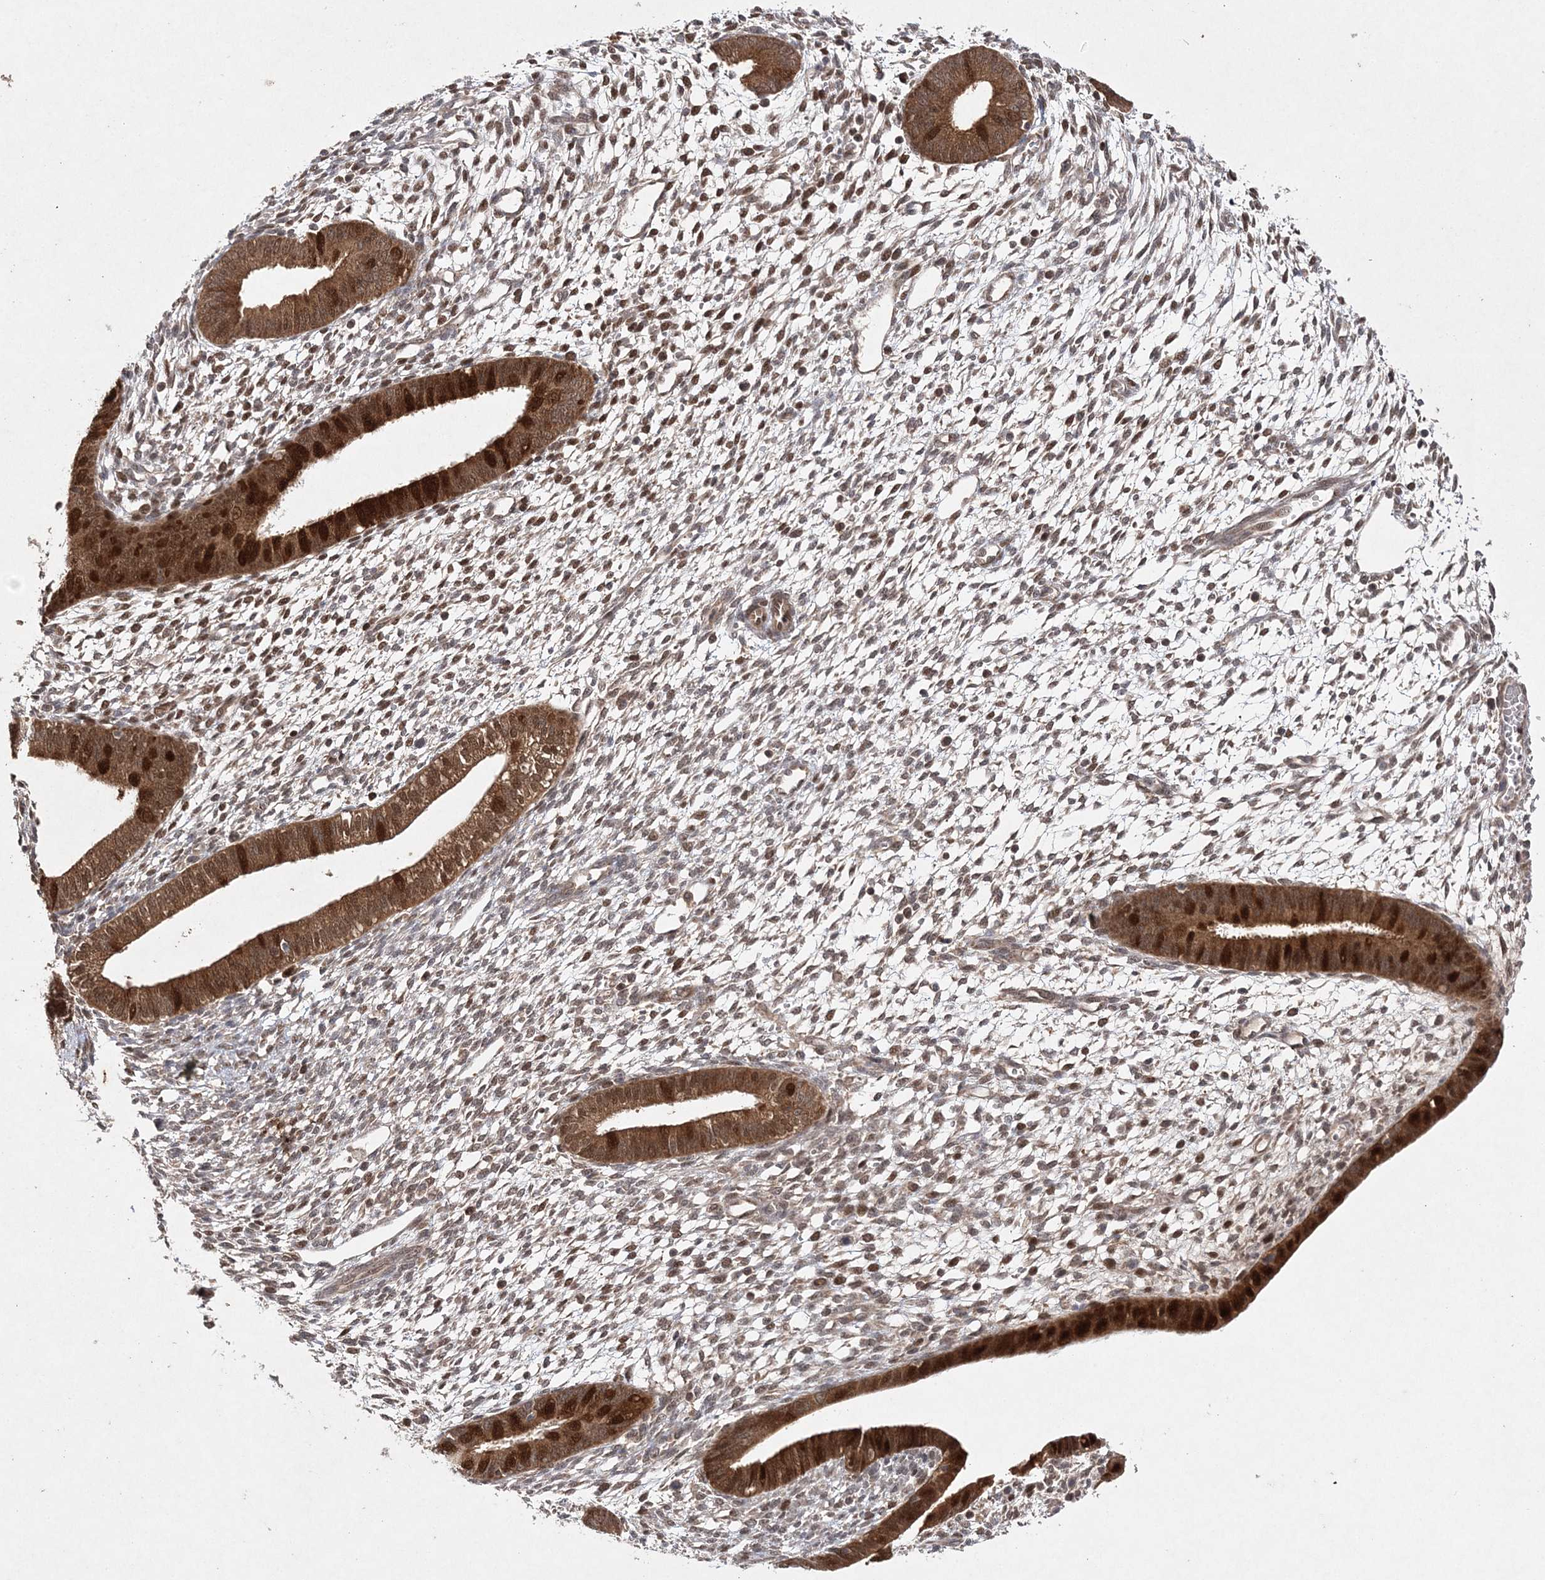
{"staining": {"intensity": "moderate", "quantity": ">75%", "location": "nuclear"}, "tissue": "endometrium", "cell_type": "Cells in endometrial stroma", "image_type": "normal", "snomed": [{"axis": "morphology", "description": "Normal tissue, NOS"}, {"axis": "topography", "description": "Endometrium"}], "caption": "Protein expression by immunohistochemistry (IHC) displays moderate nuclear expression in approximately >75% of cells in endometrial stroma in unremarkable endometrium. The staining is performed using DAB (3,3'-diaminobenzidine) brown chromogen to label protein expression. The nuclei are counter-stained blue using hematoxylin.", "gene": "NIF3L1", "patient": {"sex": "female", "age": 46}}